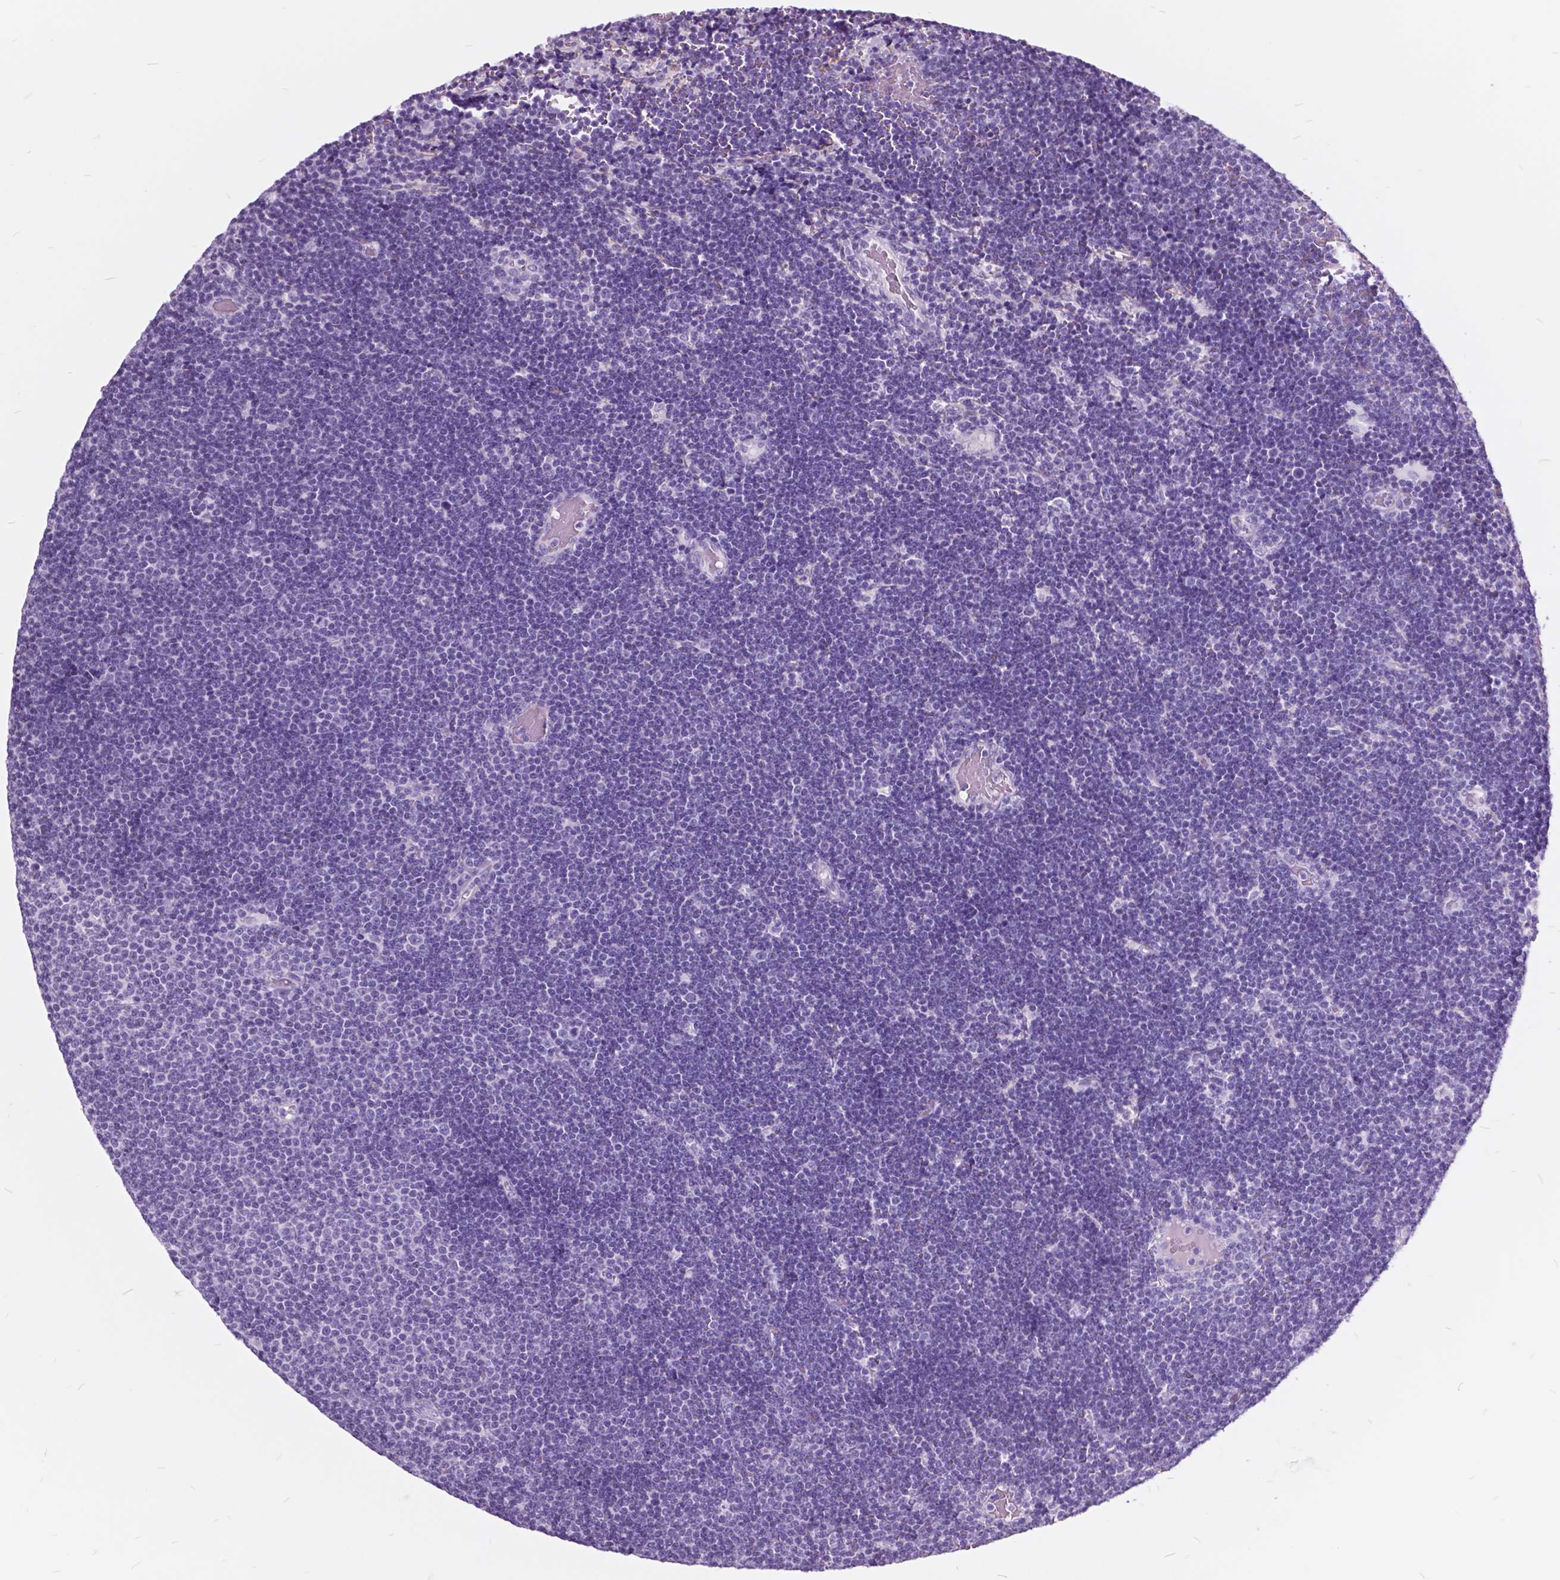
{"staining": {"intensity": "negative", "quantity": "none", "location": "none"}, "tissue": "lymphoma", "cell_type": "Tumor cells", "image_type": "cancer", "snomed": [{"axis": "morphology", "description": "Malignant lymphoma, non-Hodgkin's type, Low grade"}, {"axis": "topography", "description": "Brain"}], "caption": "Tumor cells are negative for protein expression in human lymphoma.", "gene": "GDF9", "patient": {"sex": "female", "age": 66}}